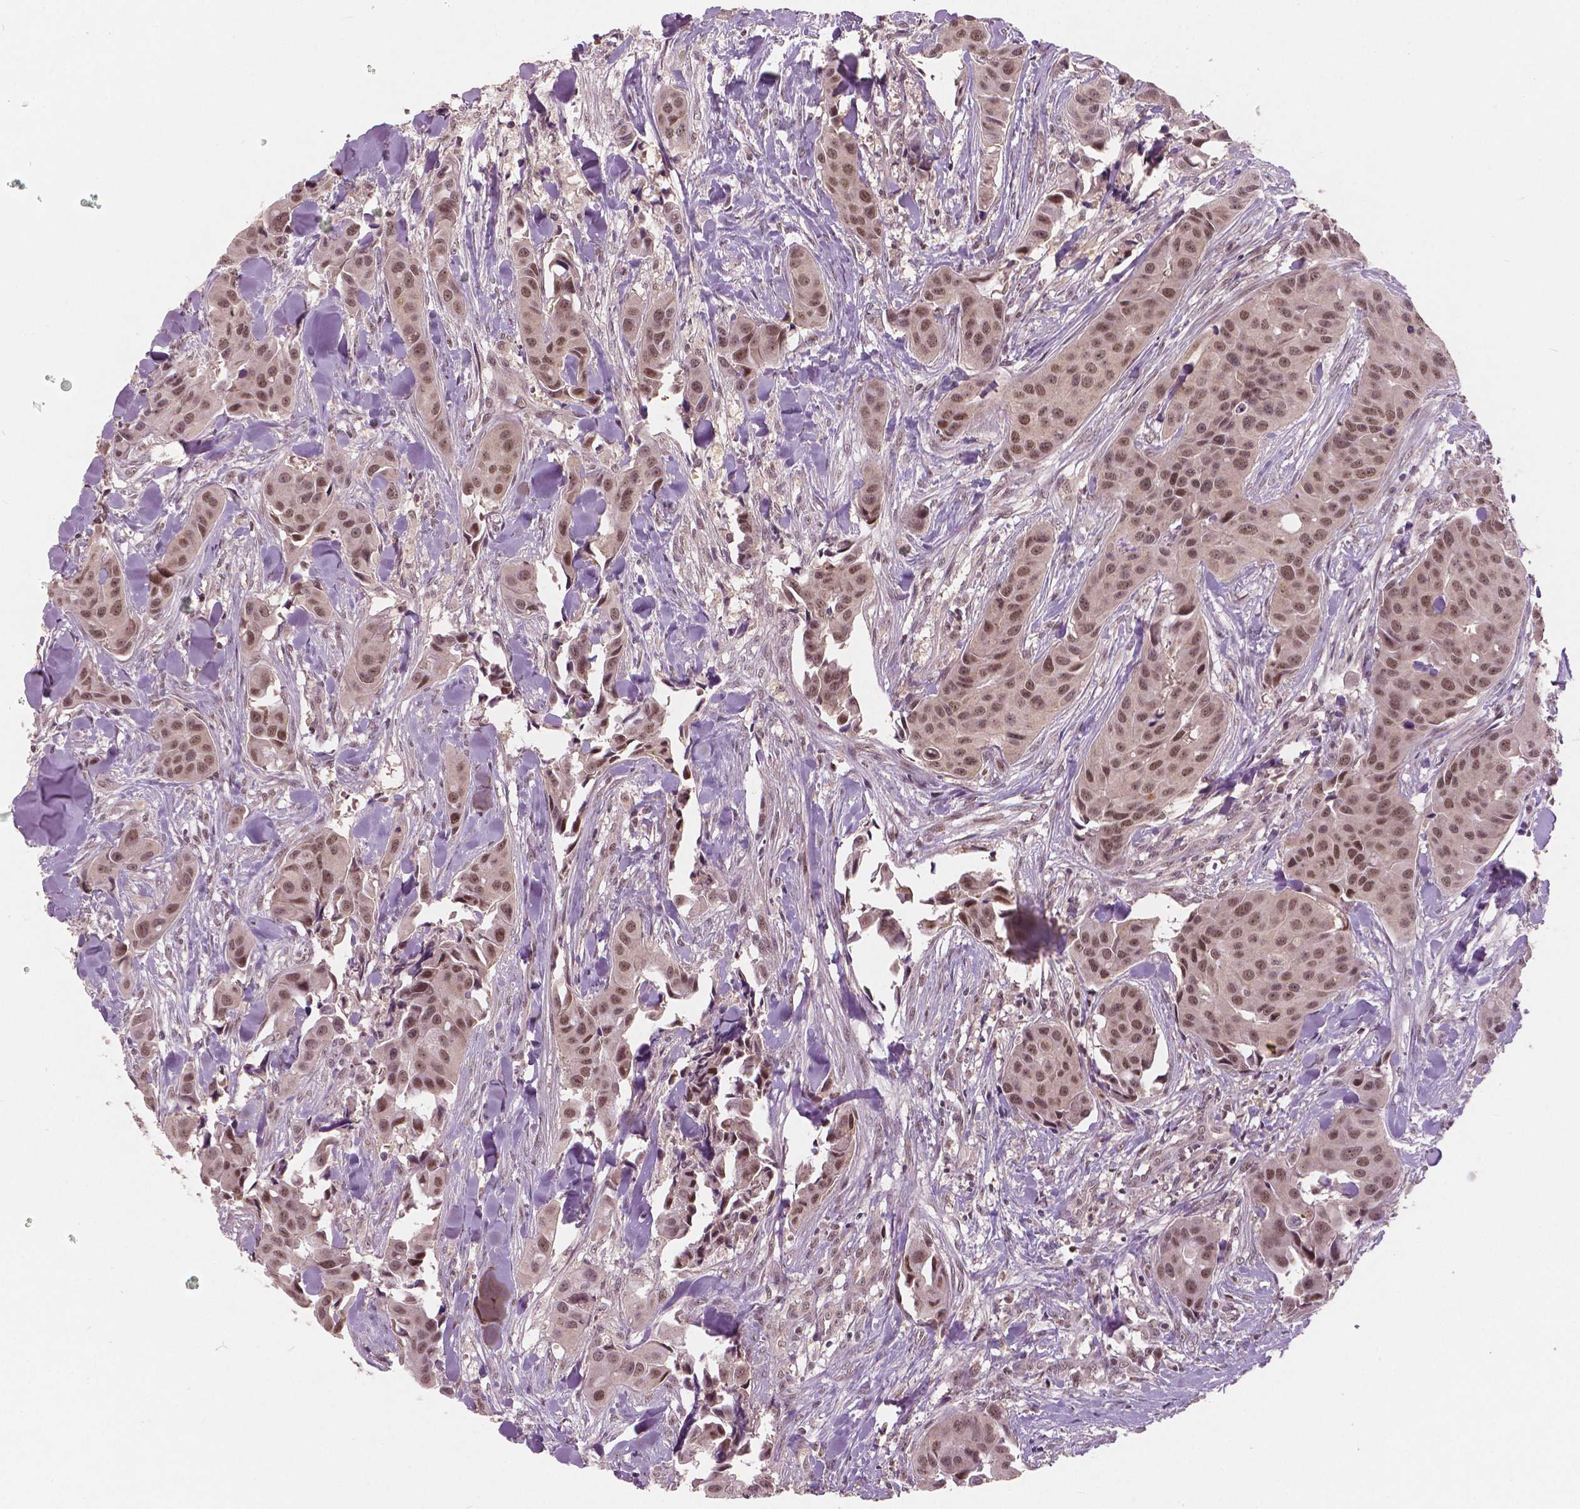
{"staining": {"intensity": "moderate", "quantity": ">75%", "location": "nuclear"}, "tissue": "head and neck cancer", "cell_type": "Tumor cells", "image_type": "cancer", "snomed": [{"axis": "morphology", "description": "Adenocarcinoma, NOS"}, {"axis": "topography", "description": "Head-Neck"}], "caption": "Moderate nuclear protein staining is seen in approximately >75% of tumor cells in head and neck adenocarcinoma. (DAB (3,3'-diaminobenzidine) IHC with brightfield microscopy, high magnification).", "gene": "NSD2", "patient": {"sex": "male", "age": 76}}